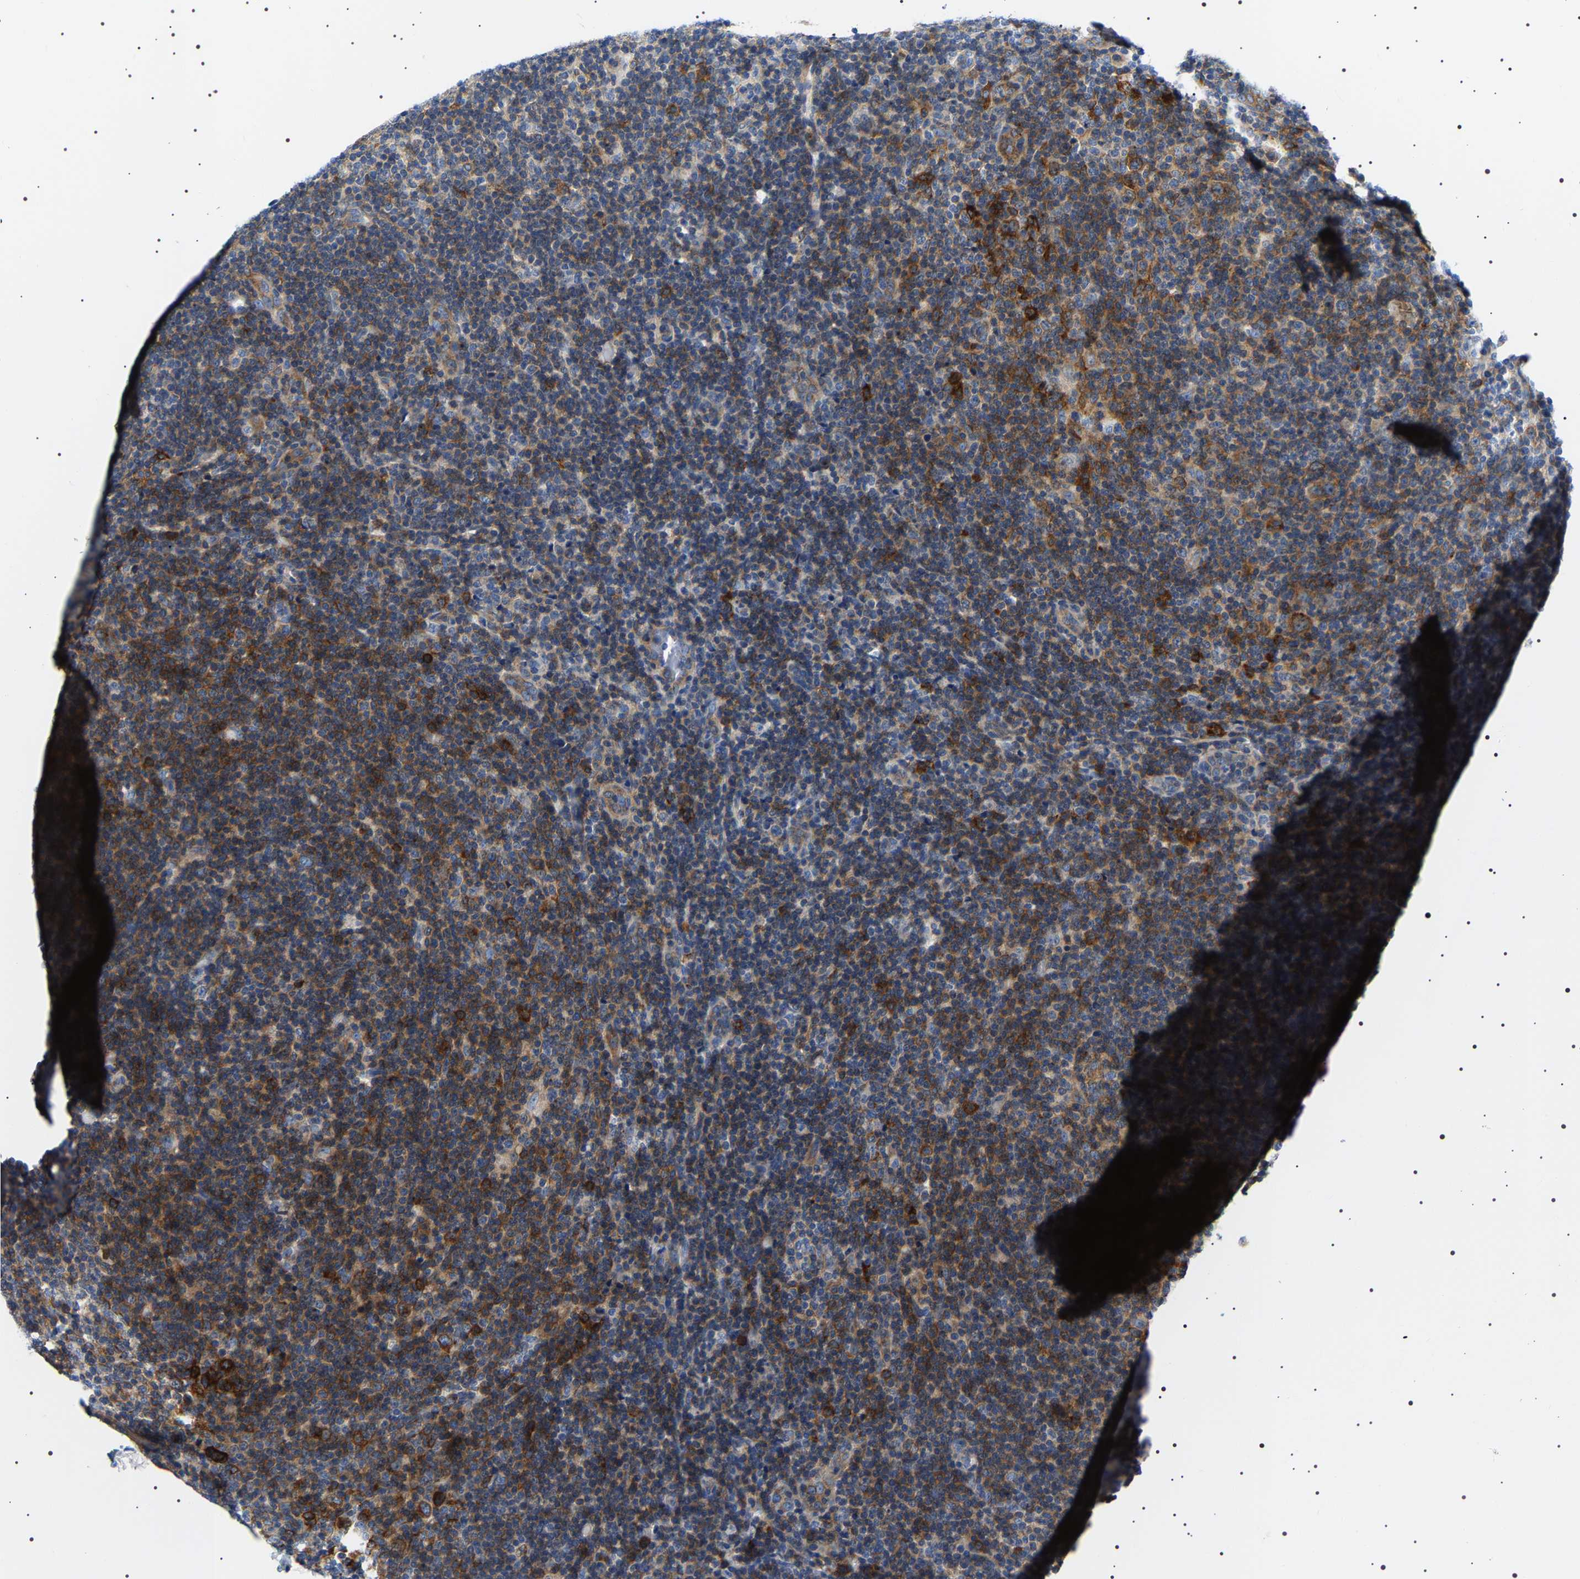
{"staining": {"intensity": "moderate", "quantity": ">75%", "location": "cytoplasmic/membranous"}, "tissue": "lymphoma", "cell_type": "Tumor cells", "image_type": "cancer", "snomed": [{"axis": "morphology", "description": "Hodgkin's disease, NOS"}, {"axis": "topography", "description": "Lymph node"}], "caption": "Human lymphoma stained with a protein marker displays moderate staining in tumor cells.", "gene": "SQLE", "patient": {"sex": "female", "age": 57}}